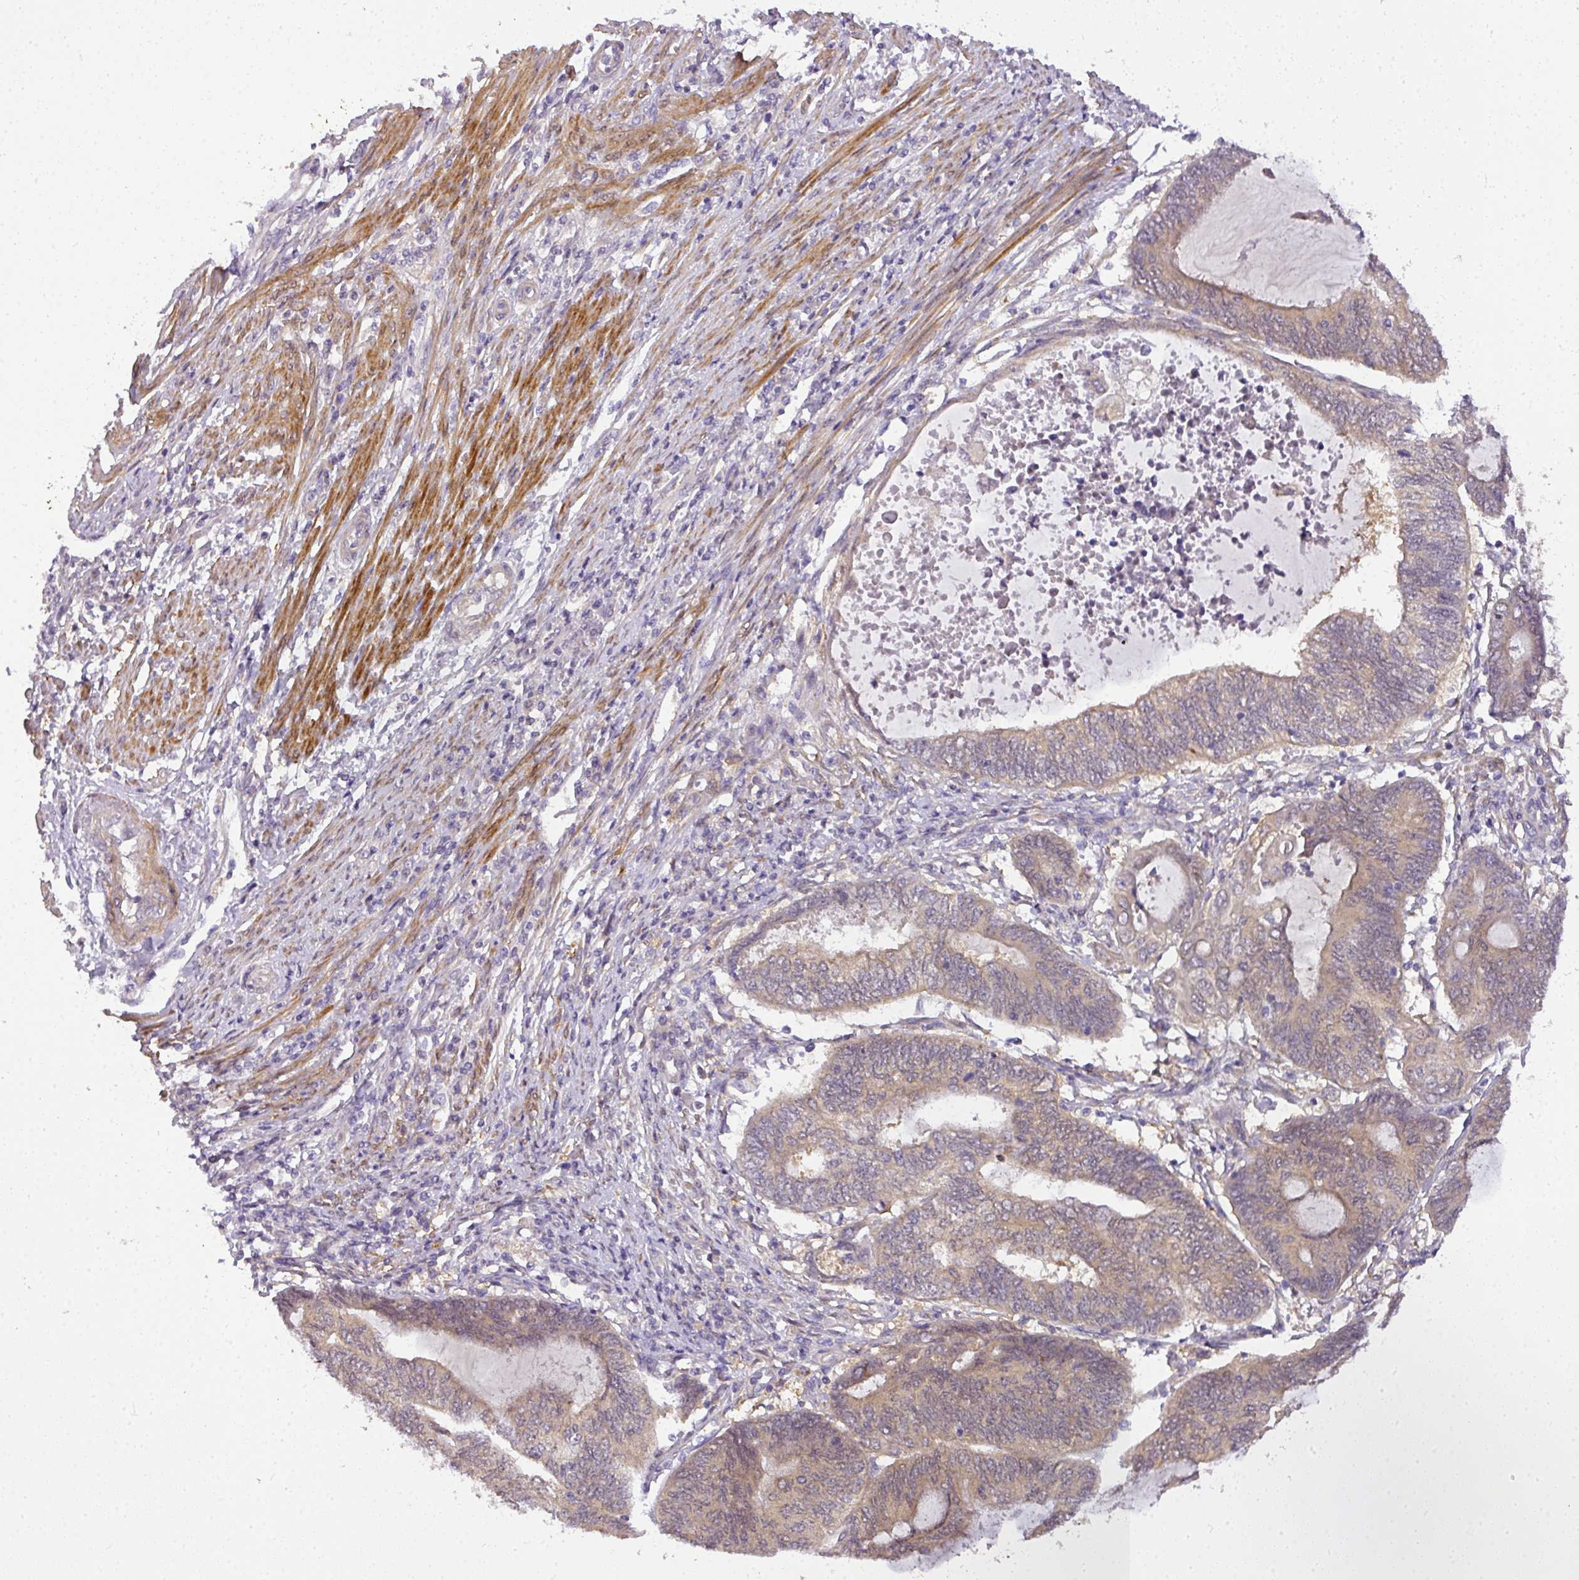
{"staining": {"intensity": "weak", "quantity": "25%-75%", "location": "cytoplasmic/membranous"}, "tissue": "endometrial cancer", "cell_type": "Tumor cells", "image_type": "cancer", "snomed": [{"axis": "morphology", "description": "Adenocarcinoma, NOS"}, {"axis": "topography", "description": "Uterus"}, {"axis": "topography", "description": "Endometrium"}], "caption": "This is a micrograph of IHC staining of endometrial adenocarcinoma, which shows weak expression in the cytoplasmic/membranous of tumor cells.", "gene": "ADH5", "patient": {"sex": "female", "age": 70}}